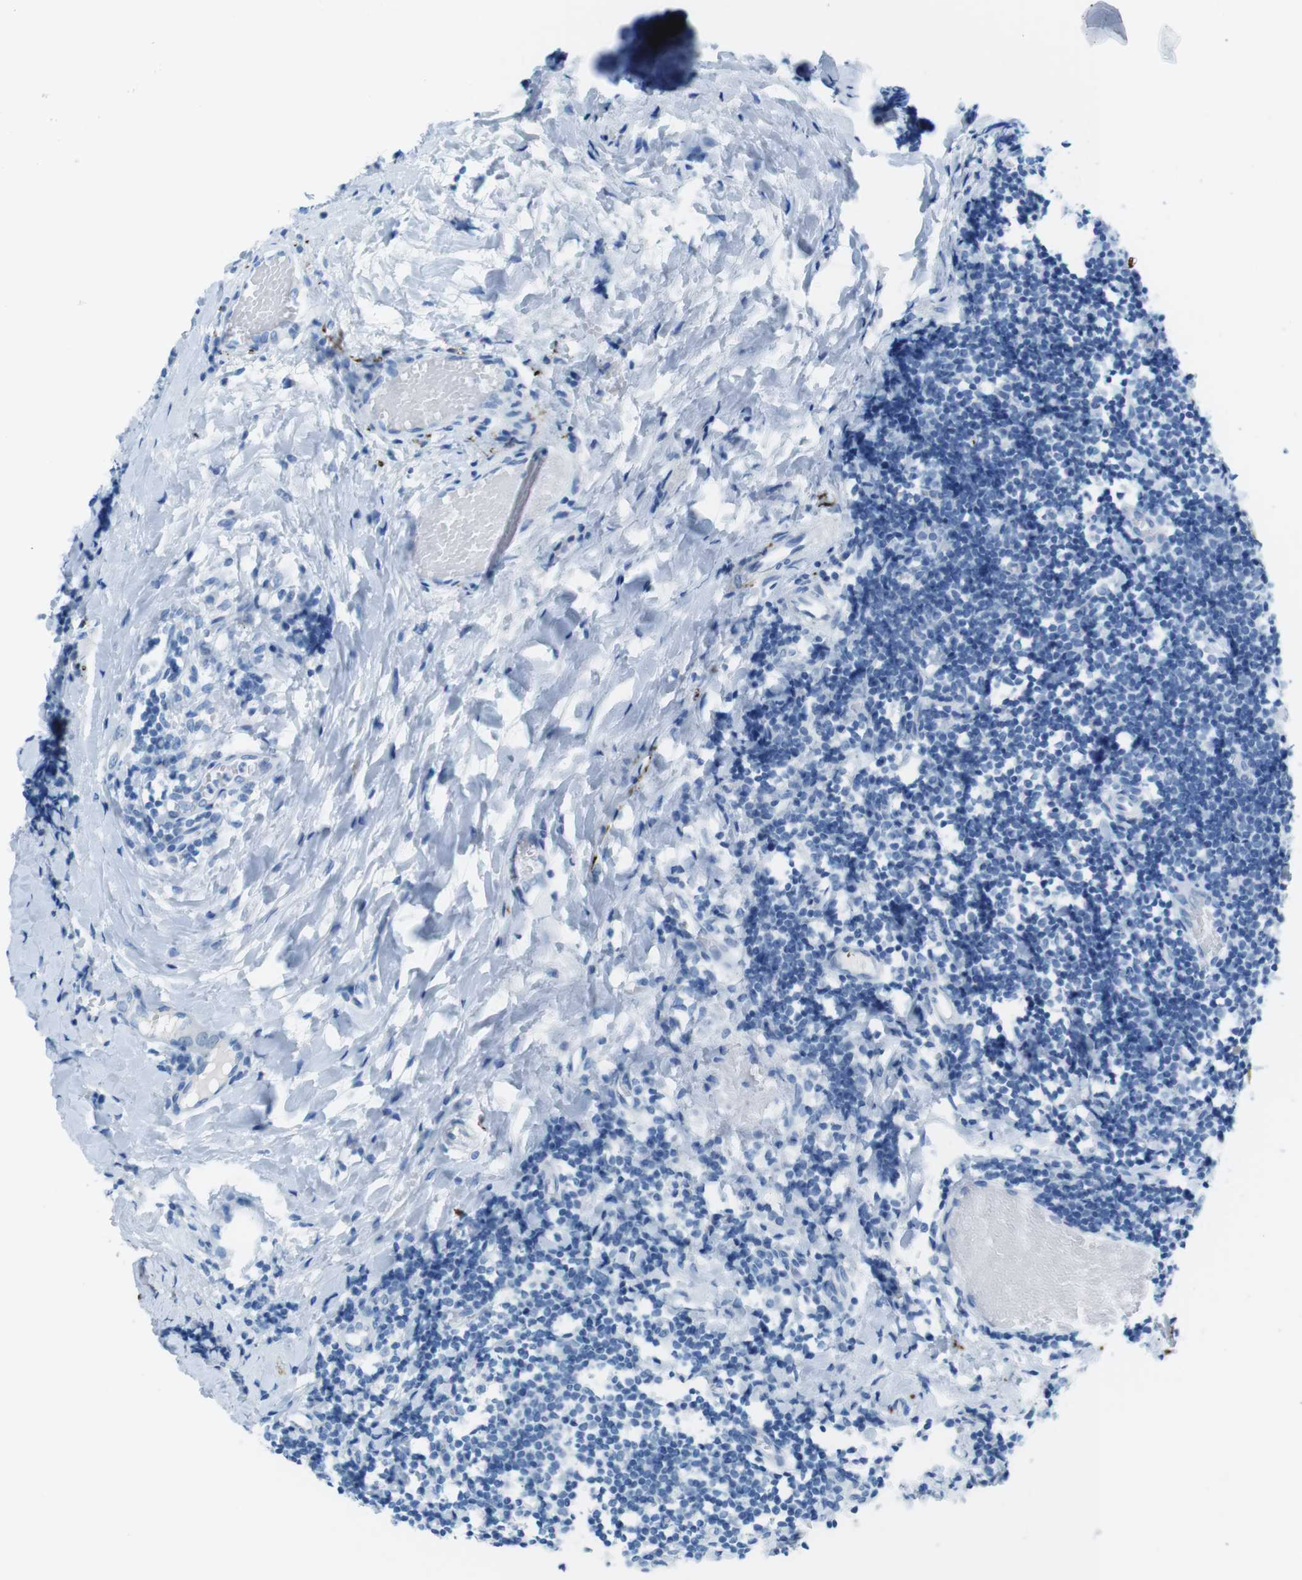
{"staining": {"intensity": "negative", "quantity": "none", "location": "none"}, "tissue": "tonsil", "cell_type": "Germinal center cells", "image_type": "normal", "snomed": [{"axis": "morphology", "description": "Normal tissue, NOS"}, {"axis": "topography", "description": "Tonsil"}], "caption": "Immunohistochemistry of benign human tonsil shows no positivity in germinal center cells.", "gene": "GAP43", "patient": {"sex": "female", "age": 19}}